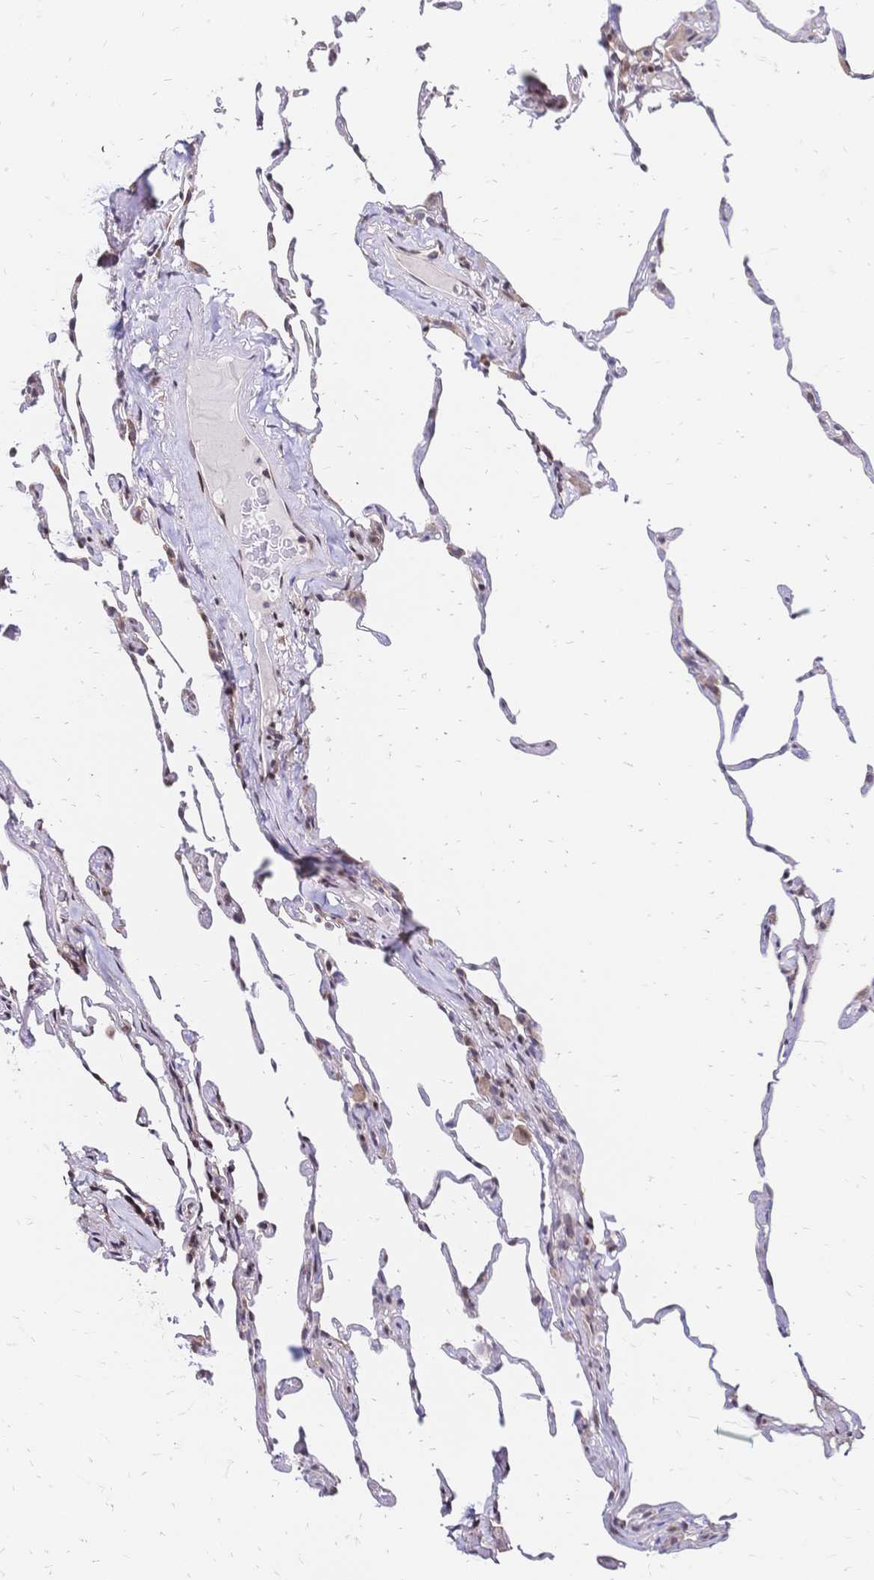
{"staining": {"intensity": "negative", "quantity": "none", "location": "none"}, "tissue": "lung", "cell_type": "Alveolar cells", "image_type": "normal", "snomed": [{"axis": "morphology", "description": "Normal tissue, NOS"}, {"axis": "topography", "description": "Lung"}], "caption": "The image exhibits no significant staining in alveolar cells of lung.", "gene": "CBX7", "patient": {"sex": "female", "age": 57}}